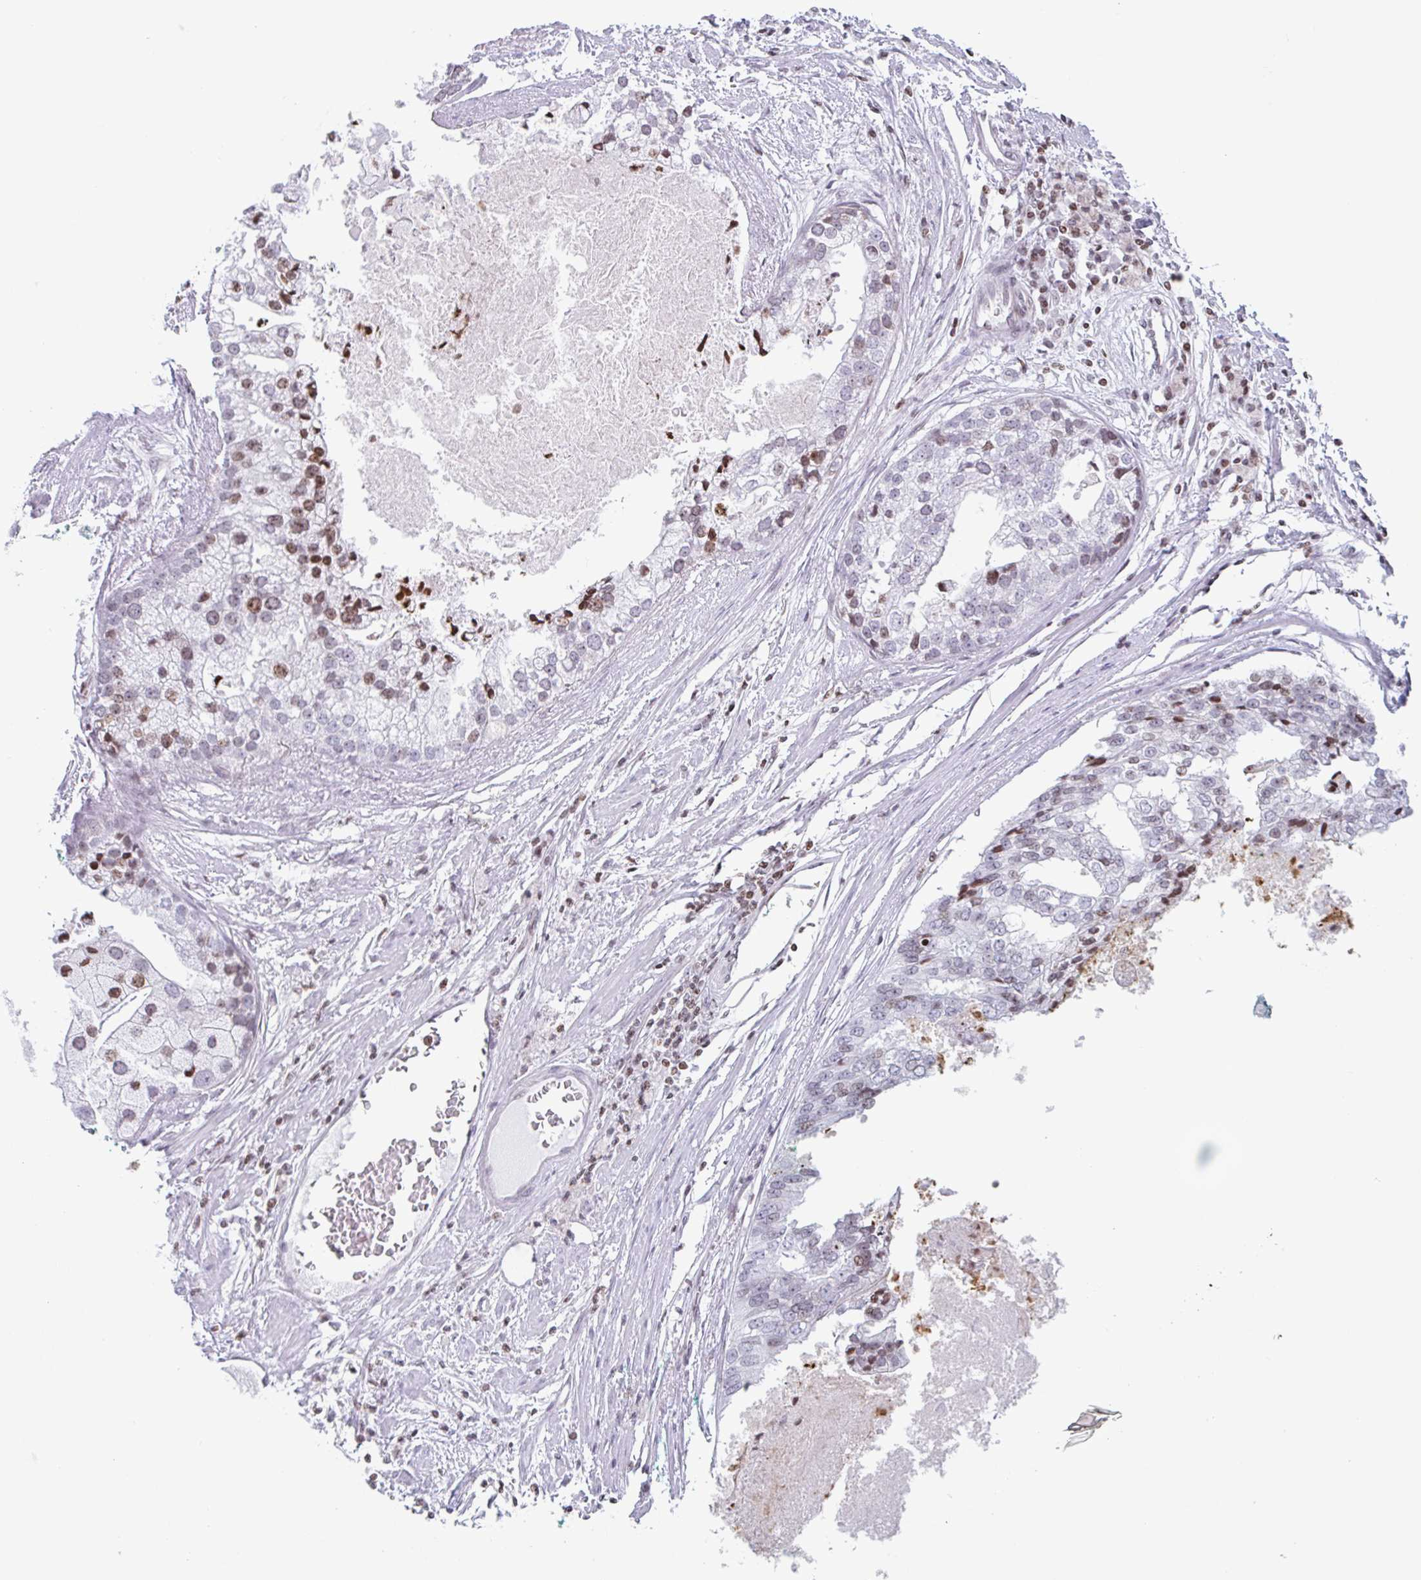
{"staining": {"intensity": "moderate", "quantity": "25%-75%", "location": "nuclear"}, "tissue": "prostate cancer", "cell_type": "Tumor cells", "image_type": "cancer", "snomed": [{"axis": "morphology", "description": "Adenocarcinoma, High grade"}, {"axis": "topography", "description": "Prostate"}], "caption": "Protein expression analysis of prostate high-grade adenocarcinoma shows moderate nuclear staining in about 25%-75% of tumor cells. (Stains: DAB in brown, nuclei in blue, Microscopy: brightfield microscopy at high magnification).", "gene": "NOL6", "patient": {"sex": "male", "age": 62}}